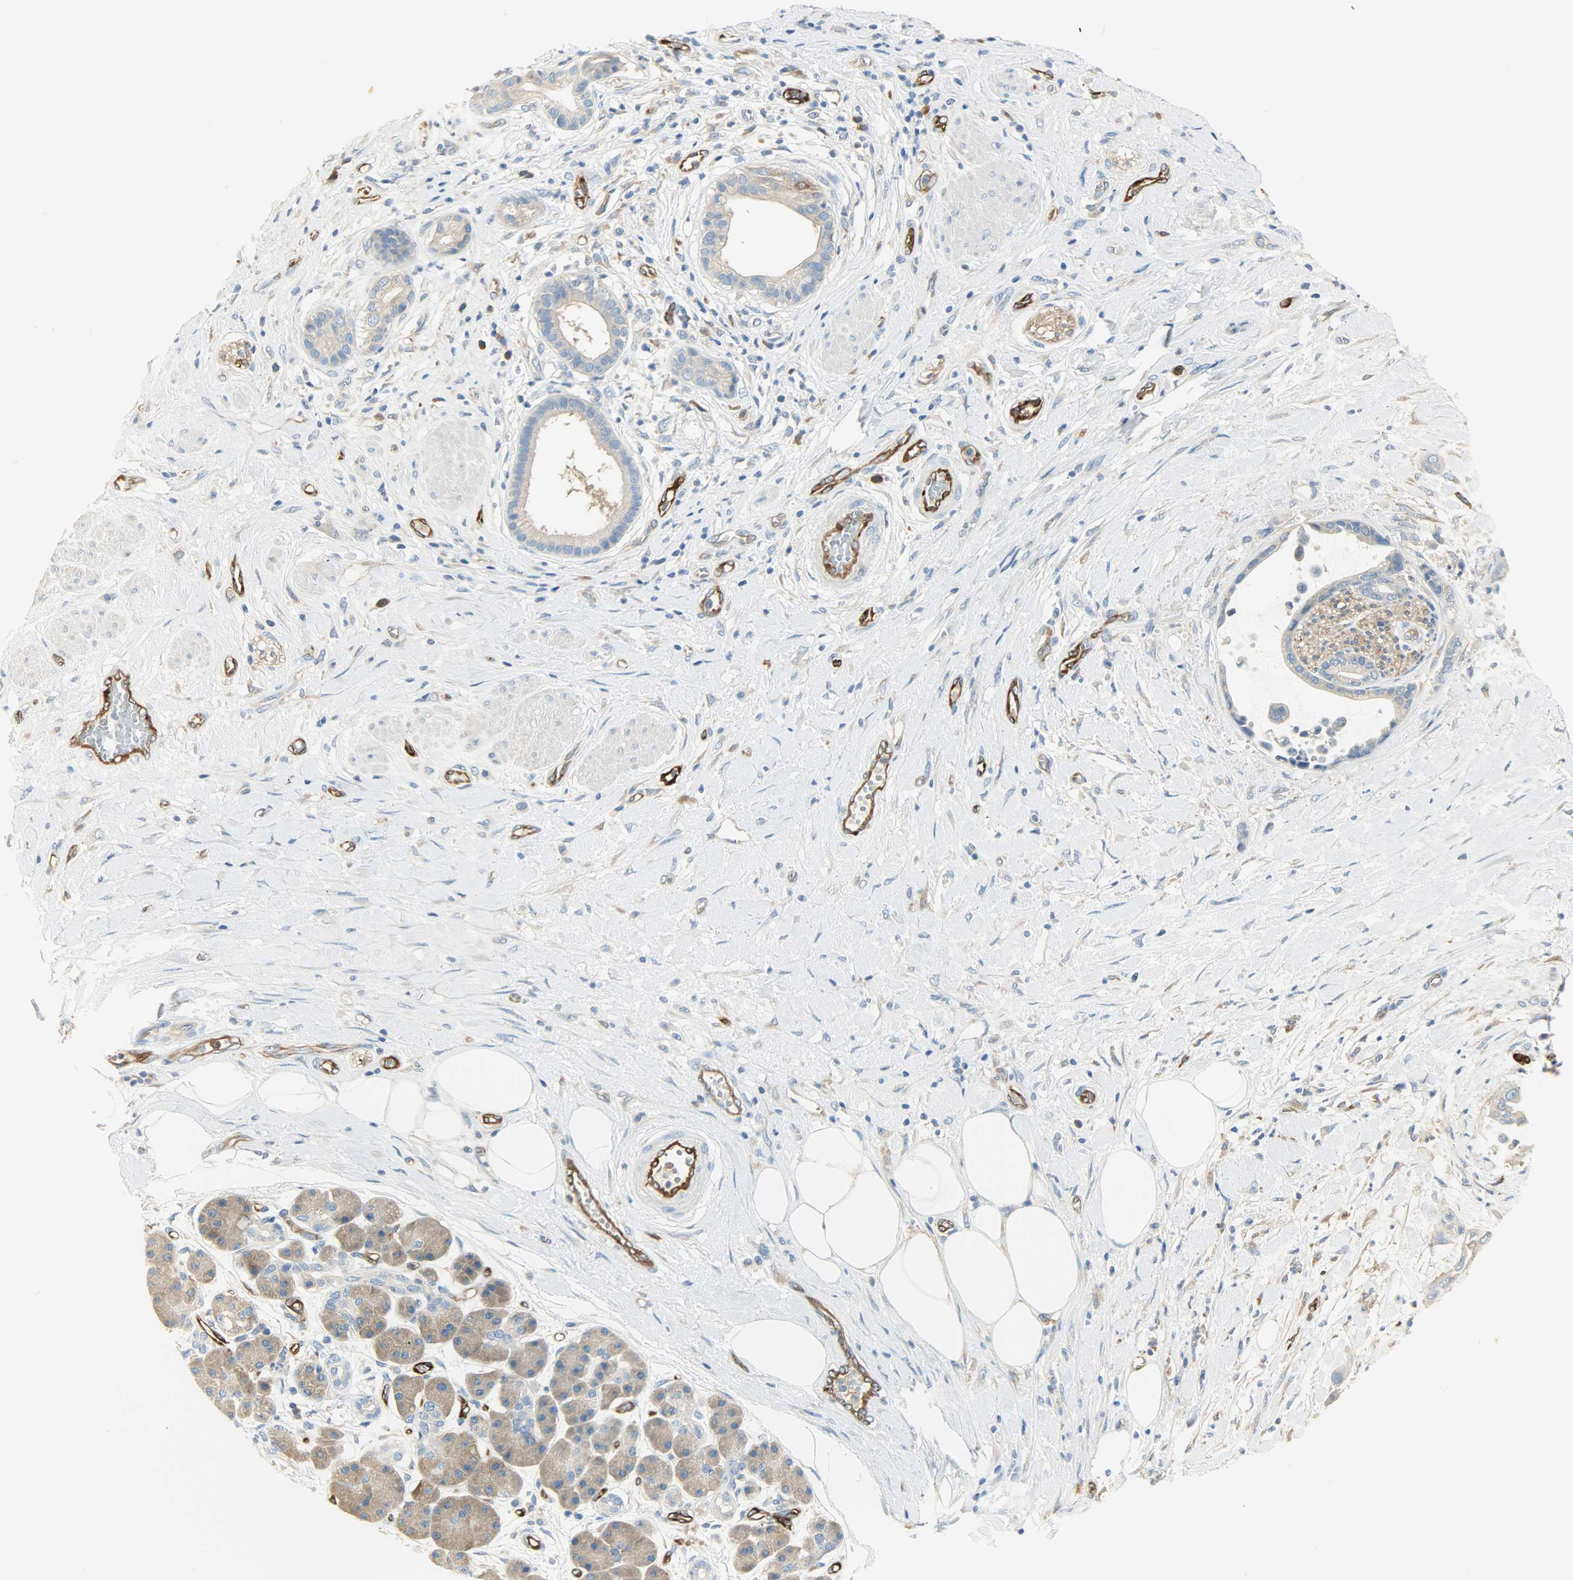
{"staining": {"intensity": "moderate", "quantity": ">75%", "location": "cytoplasmic/membranous"}, "tissue": "pancreatic cancer", "cell_type": "Tumor cells", "image_type": "cancer", "snomed": [{"axis": "morphology", "description": "Adenocarcinoma, NOS"}, {"axis": "morphology", "description": "Adenocarcinoma, metastatic, NOS"}, {"axis": "topography", "description": "Lymph node"}, {"axis": "topography", "description": "Pancreas"}, {"axis": "topography", "description": "Duodenum"}], "caption": "IHC of human pancreatic cancer (metastatic adenocarcinoma) demonstrates medium levels of moderate cytoplasmic/membranous expression in approximately >75% of tumor cells.", "gene": "WARS1", "patient": {"sex": "female", "age": 64}}